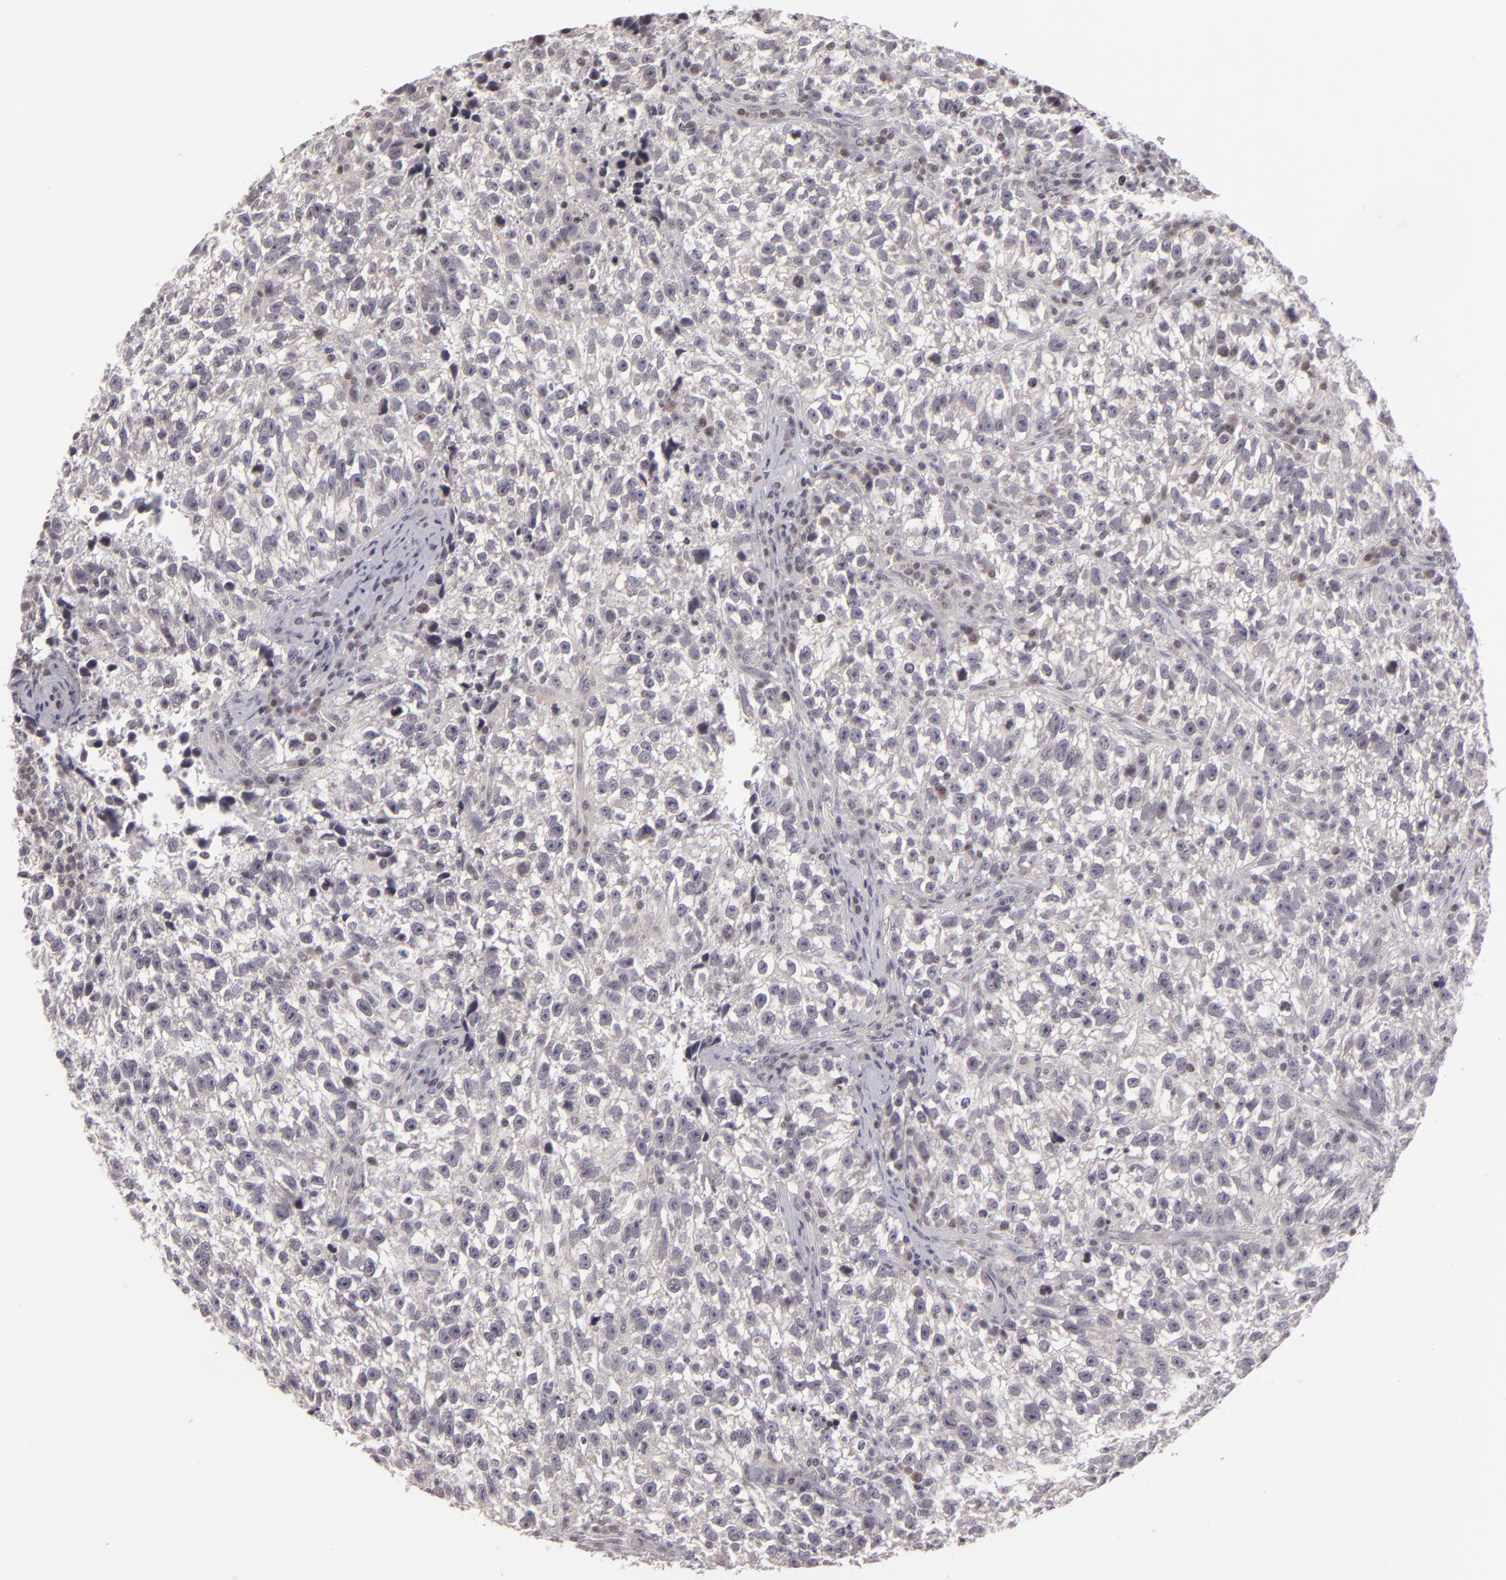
{"staining": {"intensity": "negative", "quantity": "none", "location": "none"}, "tissue": "testis cancer", "cell_type": "Tumor cells", "image_type": "cancer", "snomed": [{"axis": "morphology", "description": "Seminoma, NOS"}, {"axis": "topography", "description": "Testis"}], "caption": "Testis seminoma stained for a protein using immunohistochemistry (IHC) demonstrates no positivity tumor cells.", "gene": "AKAP6", "patient": {"sex": "male", "age": 38}}